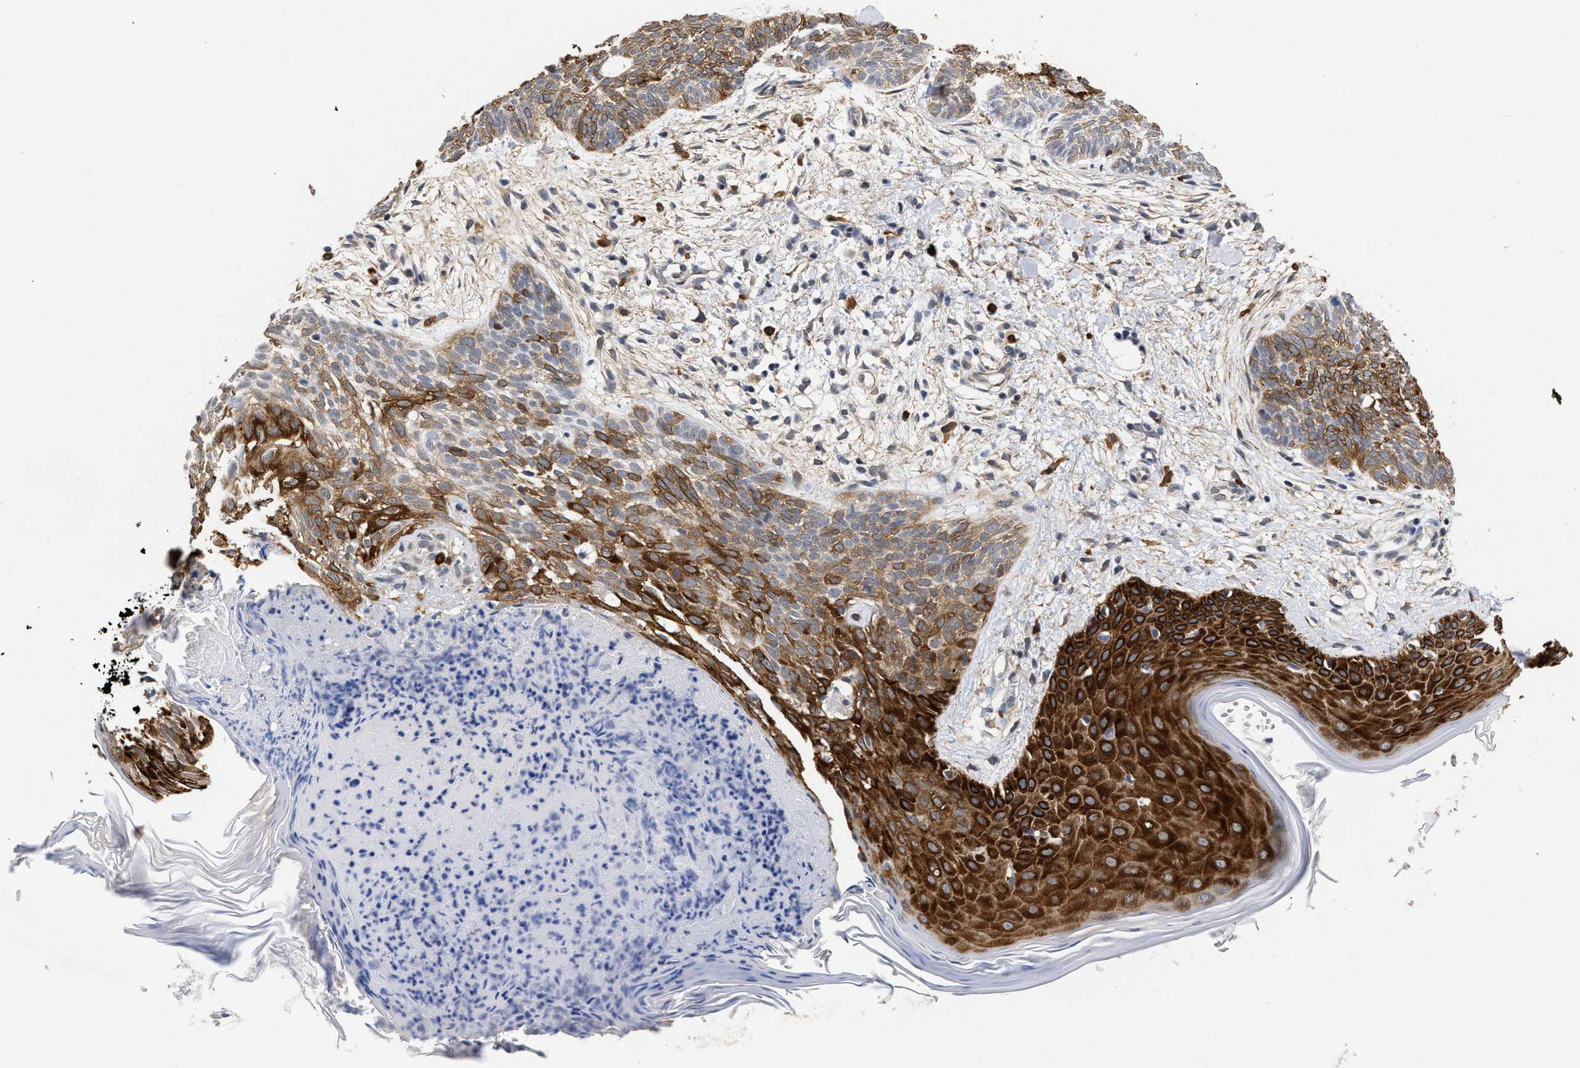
{"staining": {"intensity": "moderate", "quantity": "25%-75%", "location": "cytoplasmic/membranous"}, "tissue": "skin cancer", "cell_type": "Tumor cells", "image_type": "cancer", "snomed": [{"axis": "morphology", "description": "Basal cell carcinoma"}, {"axis": "topography", "description": "Skin"}], "caption": "IHC histopathology image of neoplastic tissue: human skin cancer (basal cell carcinoma) stained using immunohistochemistry reveals medium levels of moderate protein expression localized specifically in the cytoplasmic/membranous of tumor cells, appearing as a cytoplasmic/membranous brown color.", "gene": "AHNAK2", "patient": {"sex": "female", "age": 59}}